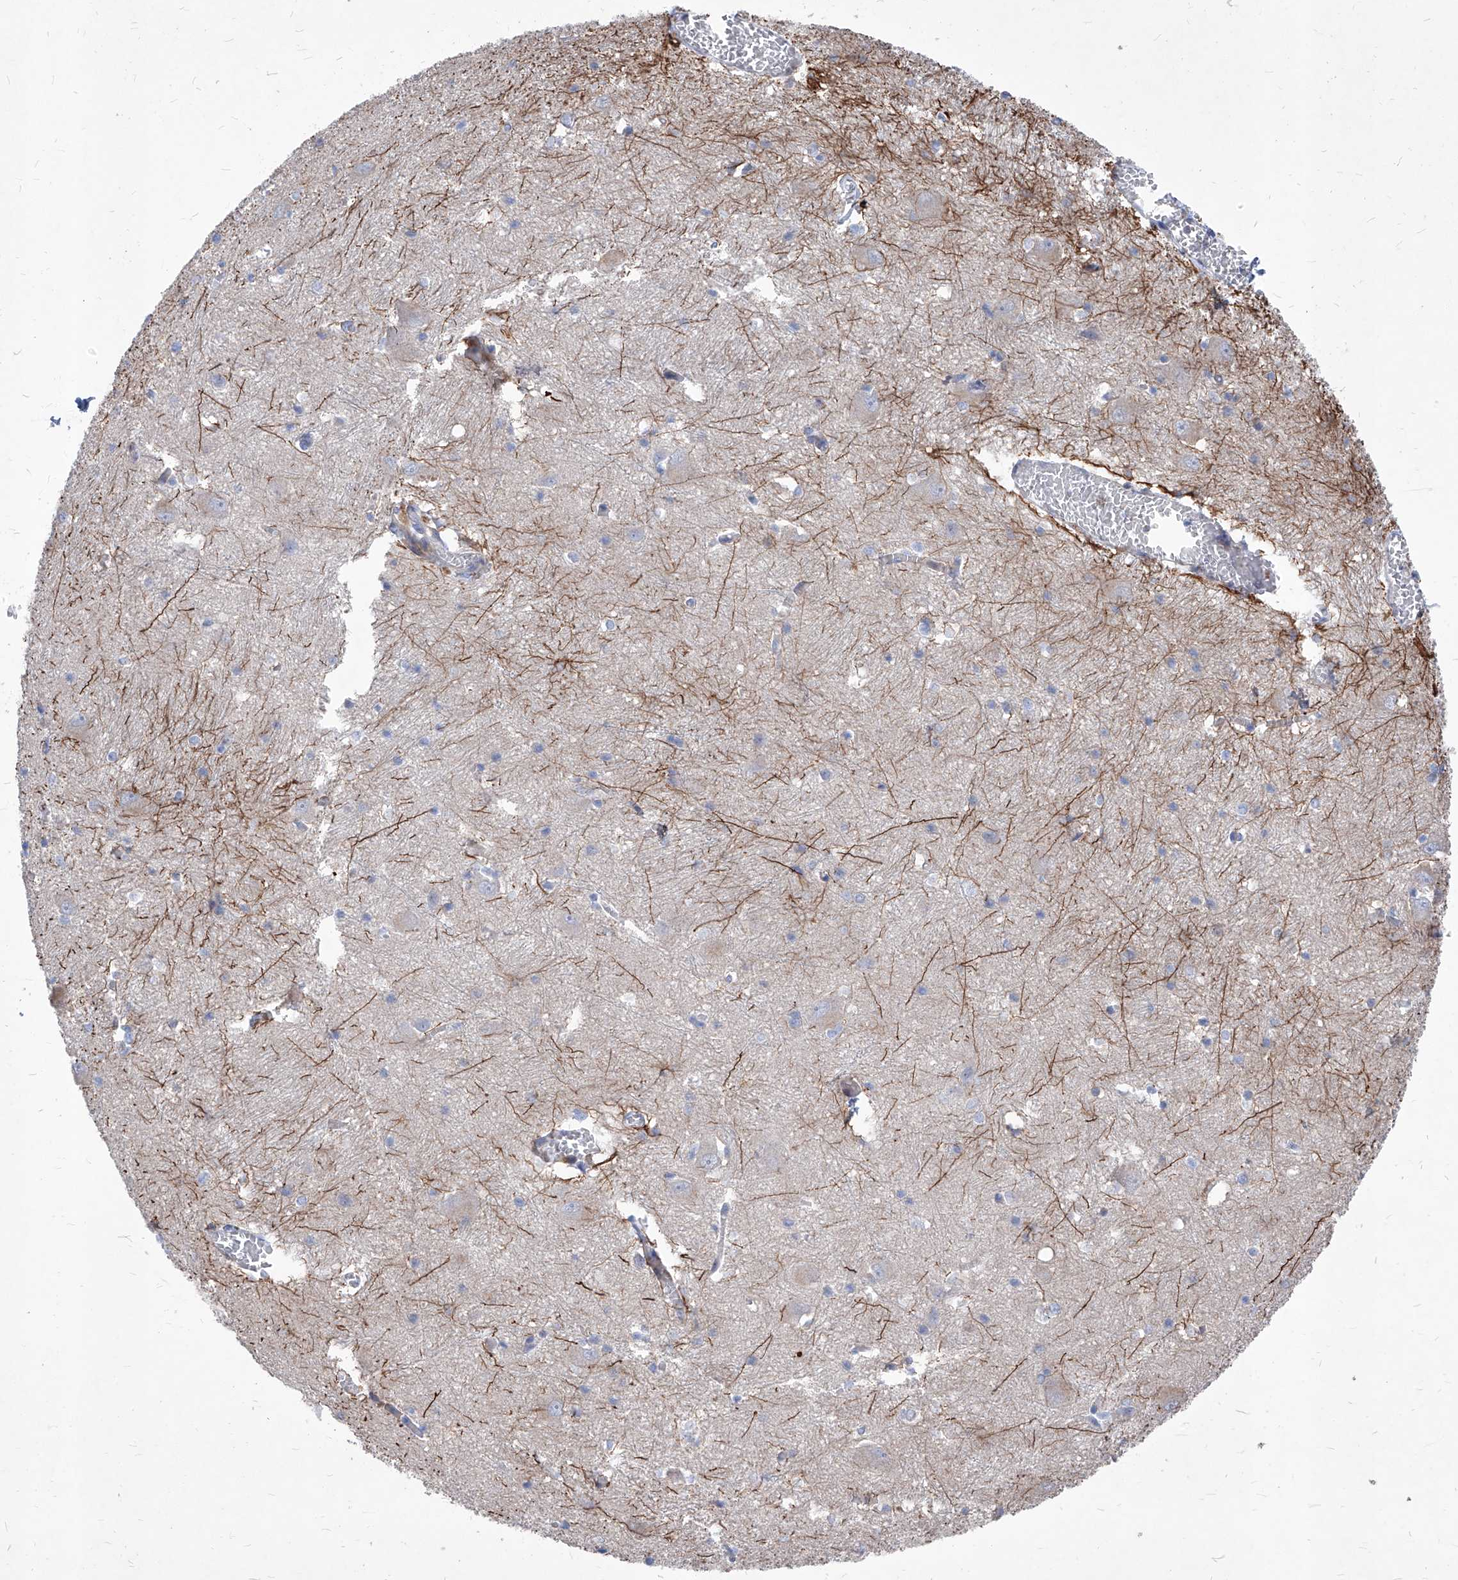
{"staining": {"intensity": "negative", "quantity": "none", "location": "none"}, "tissue": "caudate", "cell_type": "Glial cells", "image_type": "normal", "snomed": [{"axis": "morphology", "description": "Normal tissue, NOS"}, {"axis": "topography", "description": "Lateral ventricle wall"}], "caption": "A photomicrograph of caudate stained for a protein shows no brown staining in glial cells.", "gene": "UBOX5", "patient": {"sex": "male", "age": 37}}